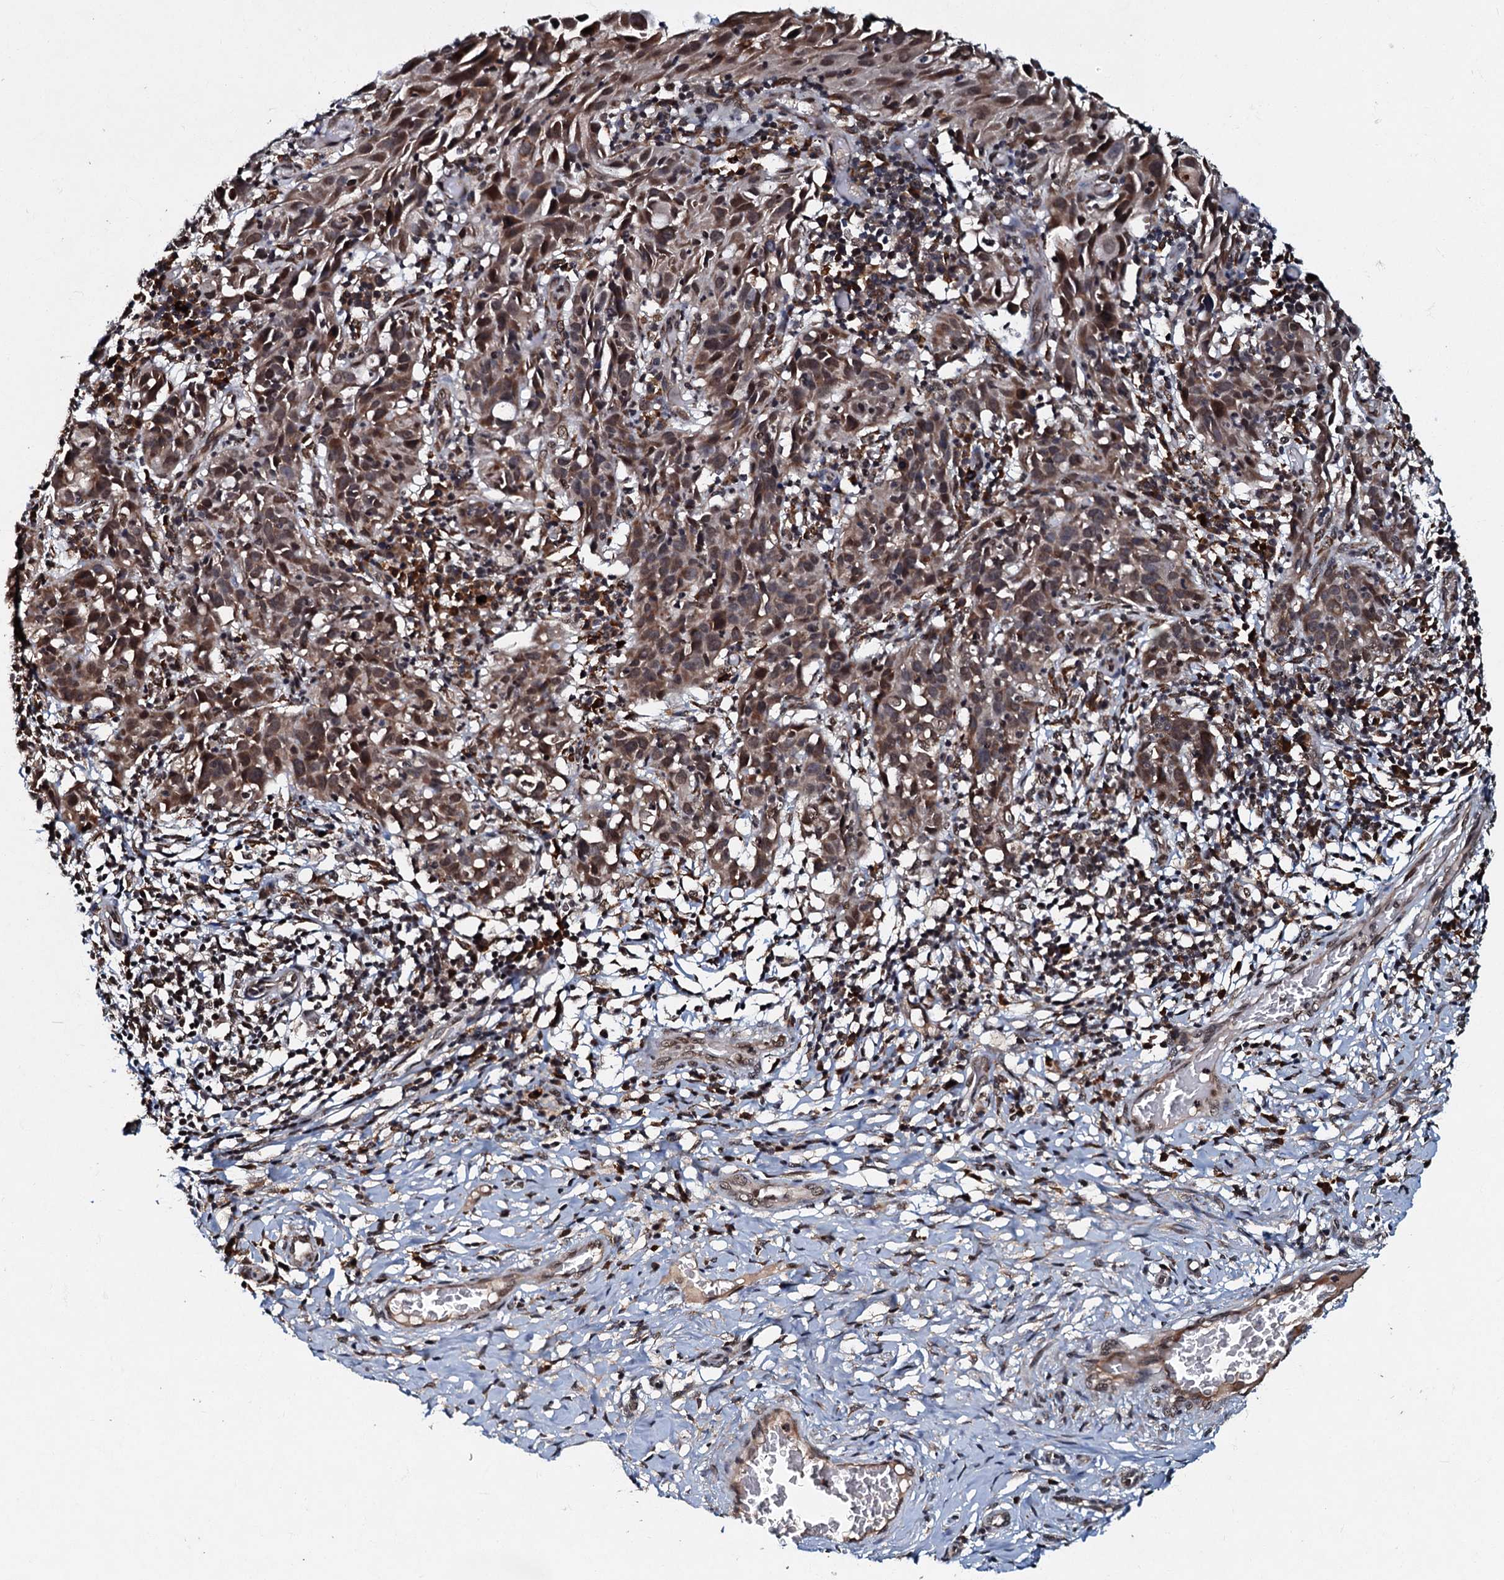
{"staining": {"intensity": "moderate", "quantity": ">75%", "location": "nuclear"}, "tissue": "cervical cancer", "cell_type": "Tumor cells", "image_type": "cancer", "snomed": [{"axis": "morphology", "description": "Squamous cell carcinoma, NOS"}, {"axis": "topography", "description": "Cervix"}], "caption": "Squamous cell carcinoma (cervical) tissue shows moderate nuclear staining in about >75% of tumor cells", "gene": "C18orf32", "patient": {"sex": "female", "age": 50}}